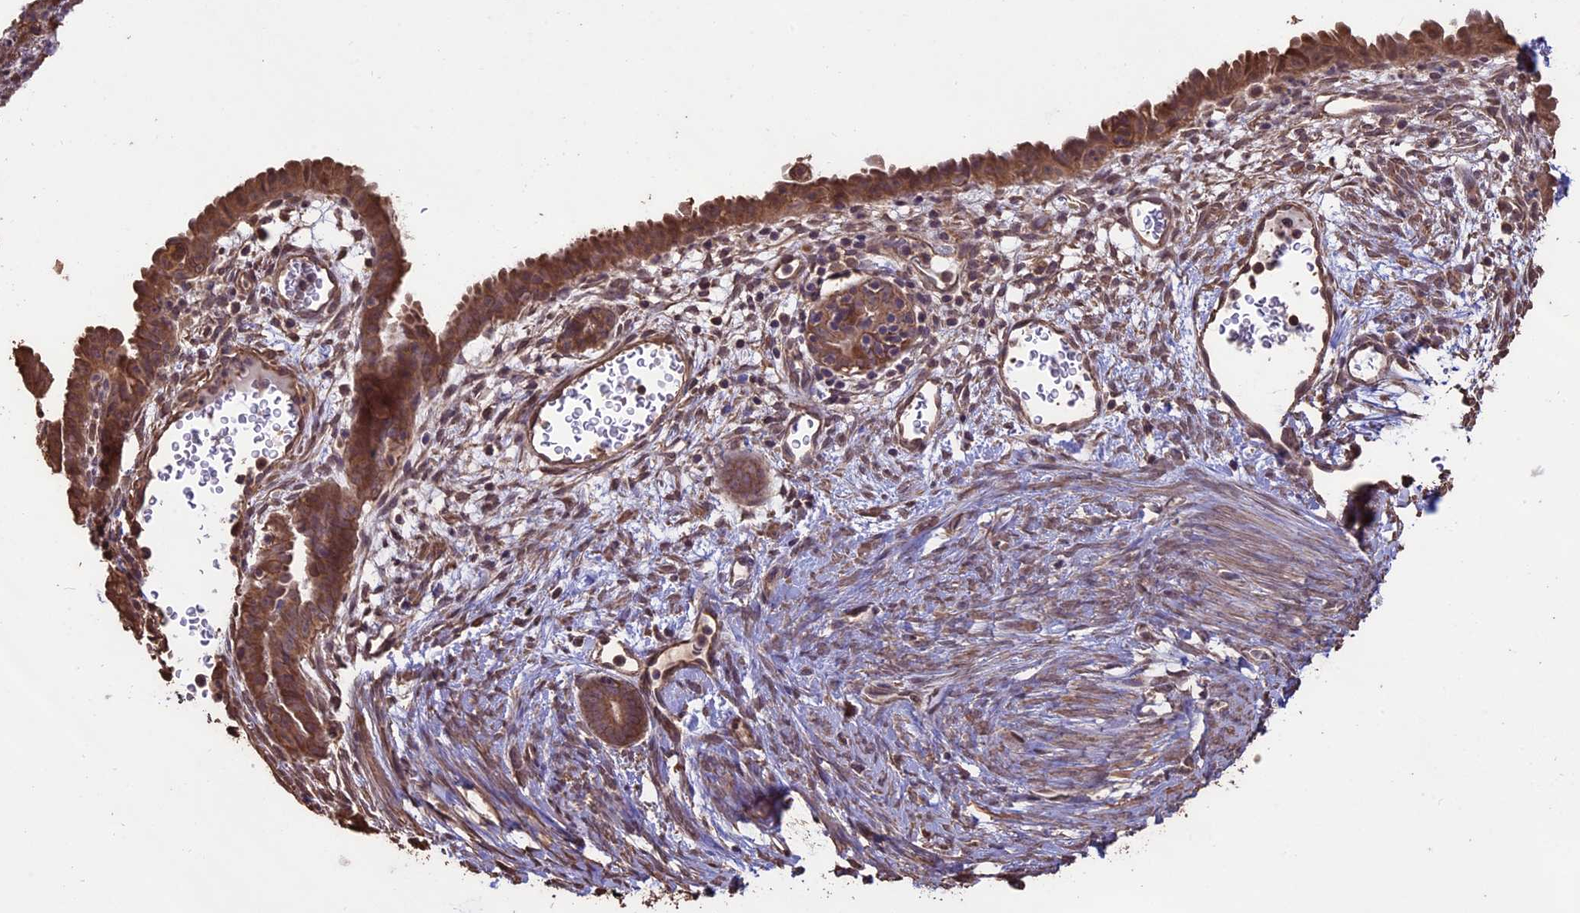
{"staining": {"intensity": "moderate", "quantity": ">75%", "location": "cytoplasmic/membranous"}, "tissue": "endometrial cancer", "cell_type": "Tumor cells", "image_type": "cancer", "snomed": [{"axis": "morphology", "description": "Adenocarcinoma, NOS"}, {"axis": "topography", "description": "Endometrium"}], "caption": "Protein staining of endometrial adenocarcinoma tissue exhibits moderate cytoplasmic/membranous expression in approximately >75% of tumor cells.", "gene": "PGPEP1L", "patient": {"sex": "female", "age": 51}}